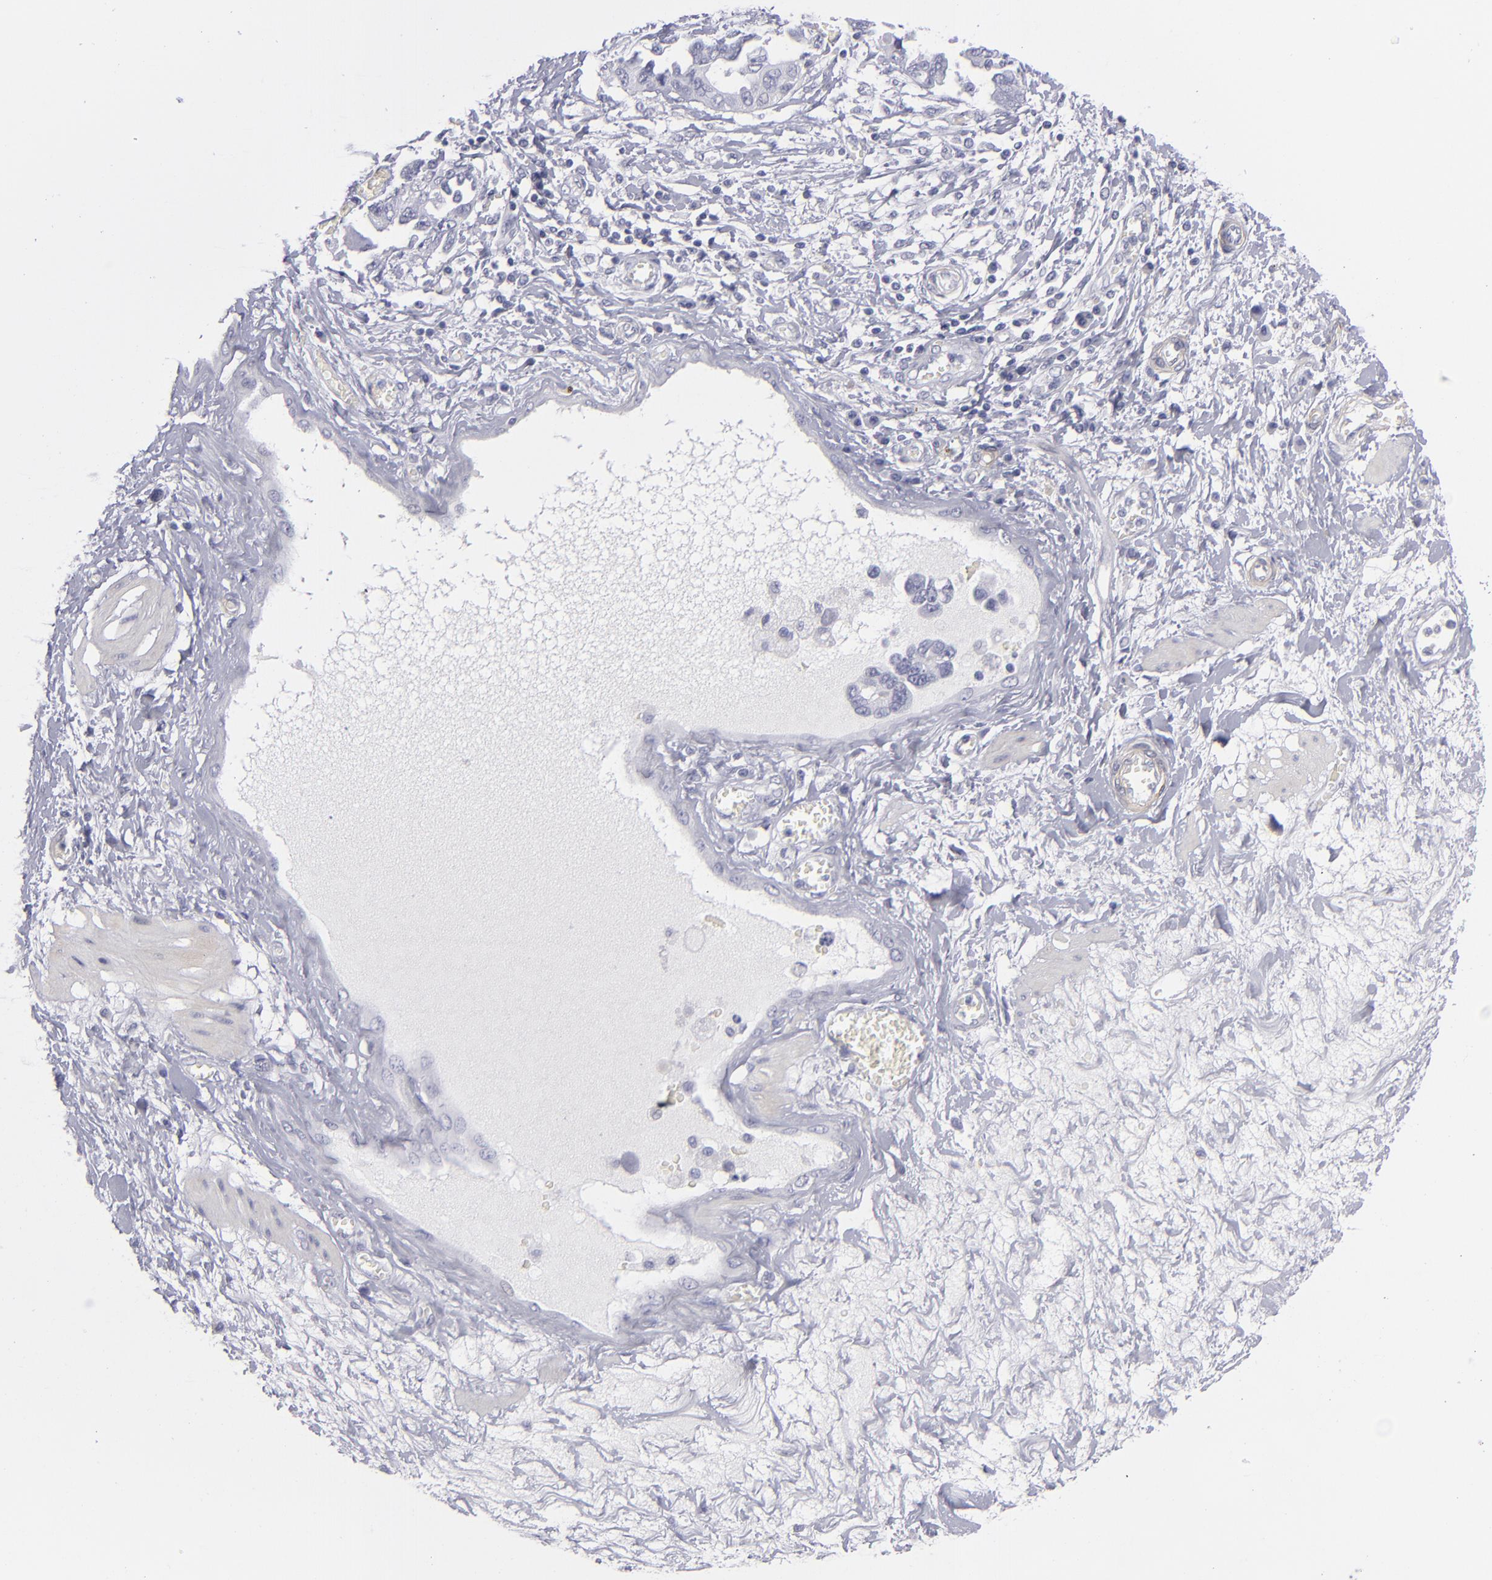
{"staining": {"intensity": "negative", "quantity": "none", "location": "none"}, "tissue": "ovarian cancer", "cell_type": "Tumor cells", "image_type": "cancer", "snomed": [{"axis": "morphology", "description": "Cystadenocarcinoma, serous, NOS"}, {"axis": "topography", "description": "Ovary"}], "caption": "An immunohistochemistry (IHC) micrograph of ovarian serous cystadenocarcinoma is shown. There is no staining in tumor cells of ovarian serous cystadenocarcinoma.", "gene": "MYH11", "patient": {"sex": "female", "age": 63}}